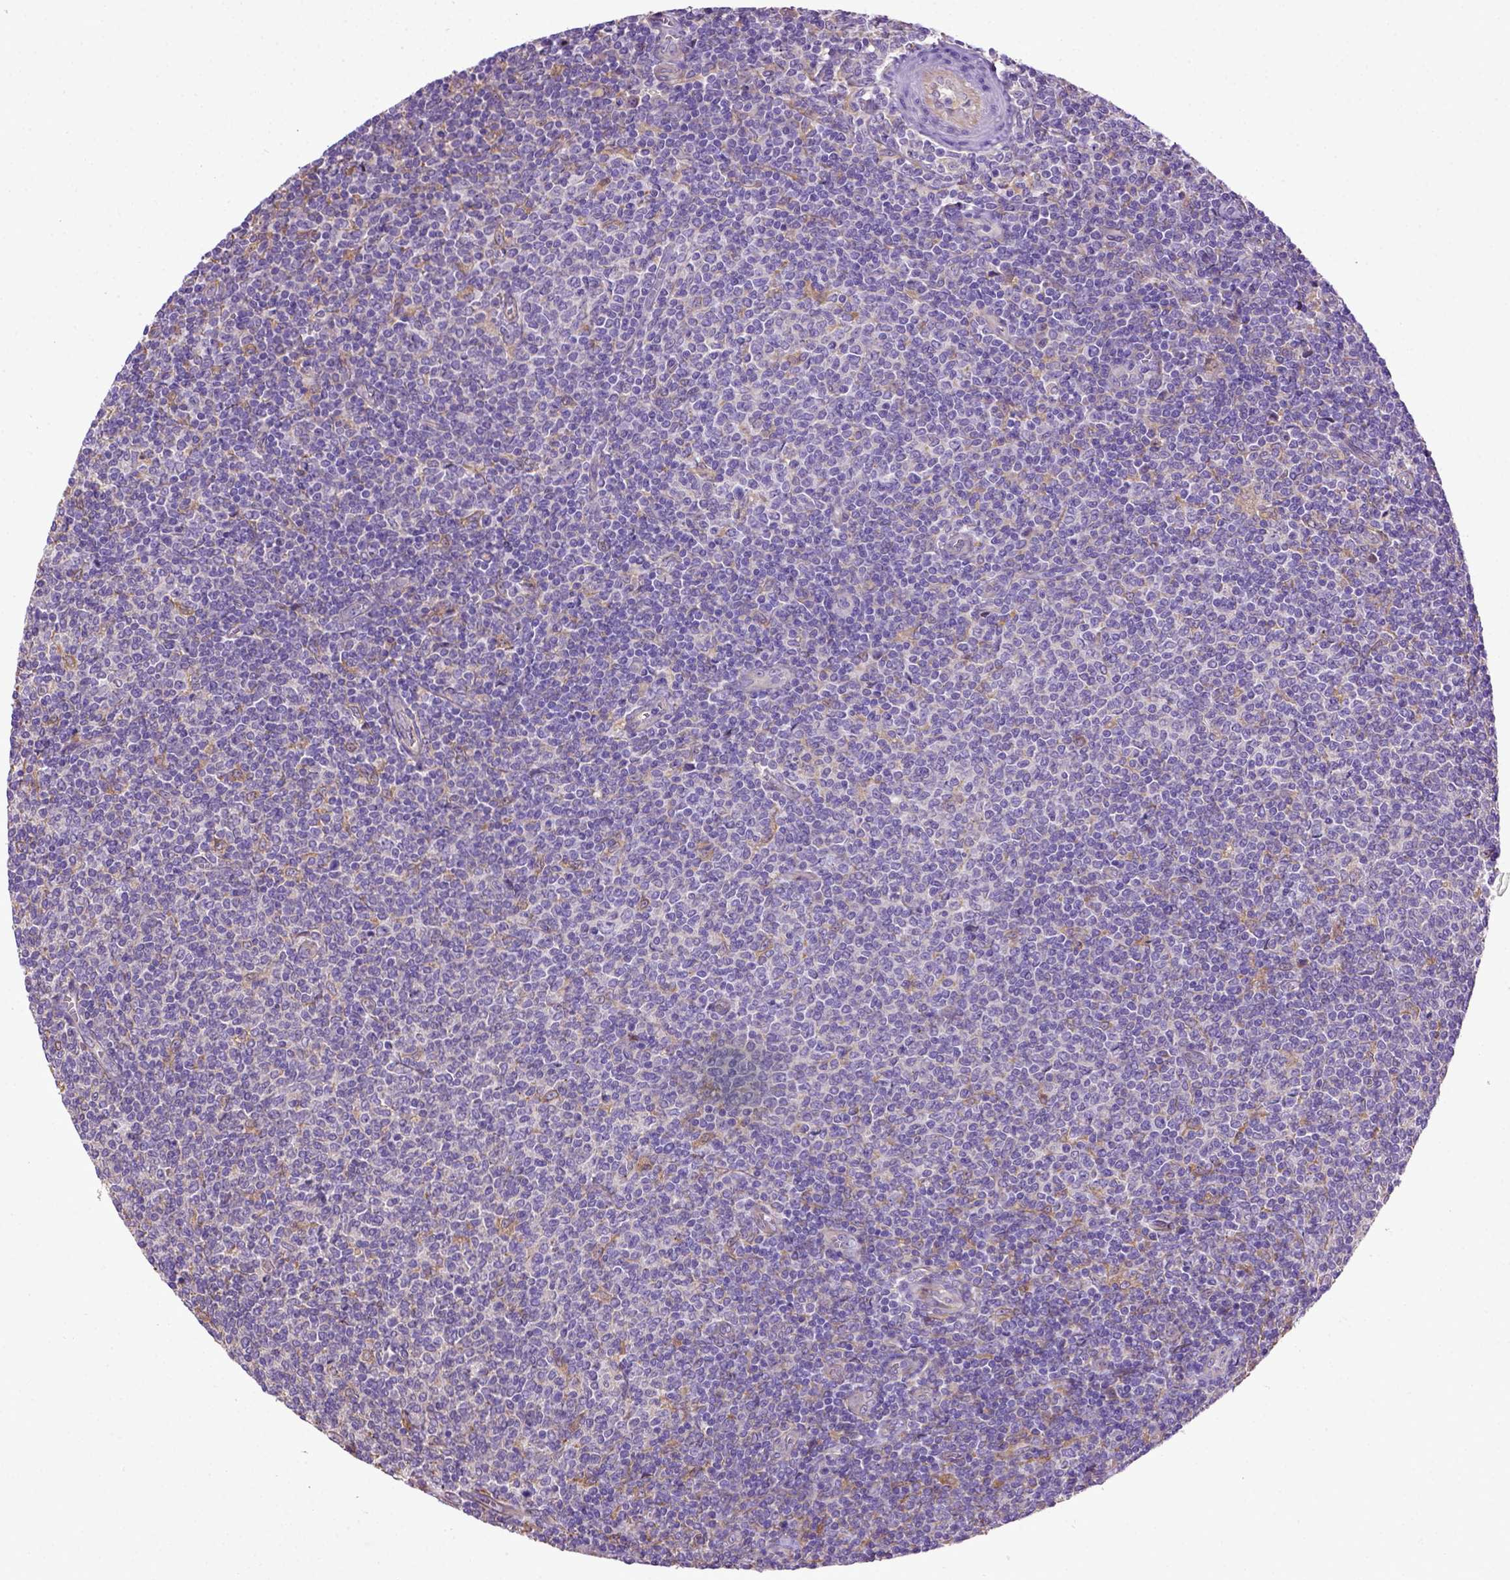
{"staining": {"intensity": "negative", "quantity": "none", "location": "none"}, "tissue": "lymphoma", "cell_type": "Tumor cells", "image_type": "cancer", "snomed": [{"axis": "morphology", "description": "Malignant lymphoma, non-Hodgkin's type, Low grade"}, {"axis": "topography", "description": "Lymph node"}], "caption": "DAB immunohistochemical staining of human malignant lymphoma, non-Hodgkin's type (low-grade) reveals no significant staining in tumor cells.", "gene": "DEPDC1B", "patient": {"sex": "male", "age": 52}}